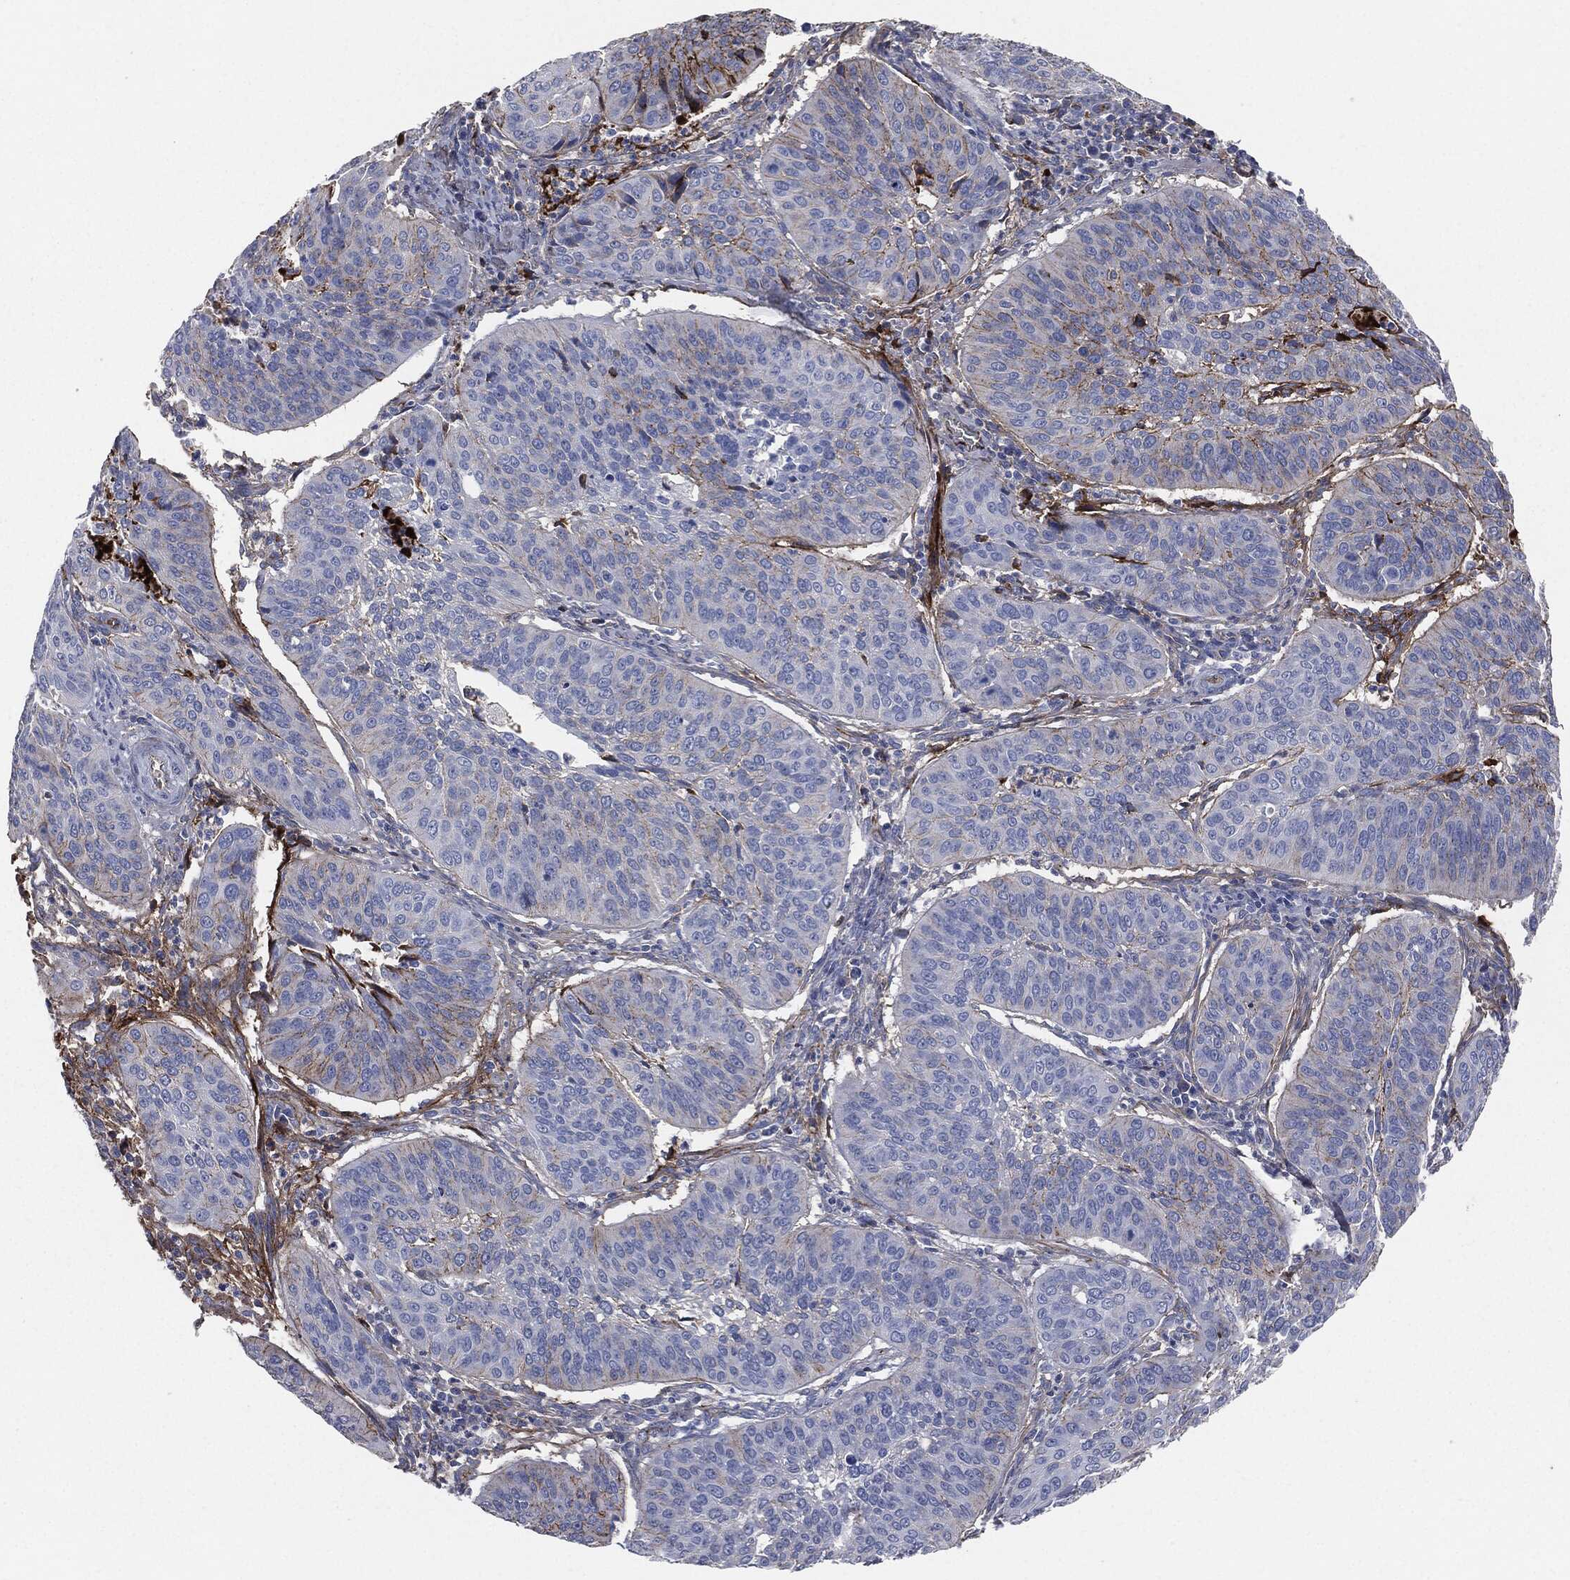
{"staining": {"intensity": "moderate", "quantity": "<25%", "location": "cytoplasmic/membranous"}, "tissue": "cervical cancer", "cell_type": "Tumor cells", "image_type": "cancer", "snomed": [{"axis": "morphology", "description": "Normal tissue, NOS"}, {"axis": "morphology", "description": "Squamous cell carcinoma, NOS"}, {"axis": "topography", "description": "Cervix"}], "caption": "The micrograph exhibits a brown stain indicating the presence of a protein in the cytoplasmic/membranous of tumor cells in cervical cancer.", "gene": "APOB", "patient": {"sex": "female", "age": 39}}